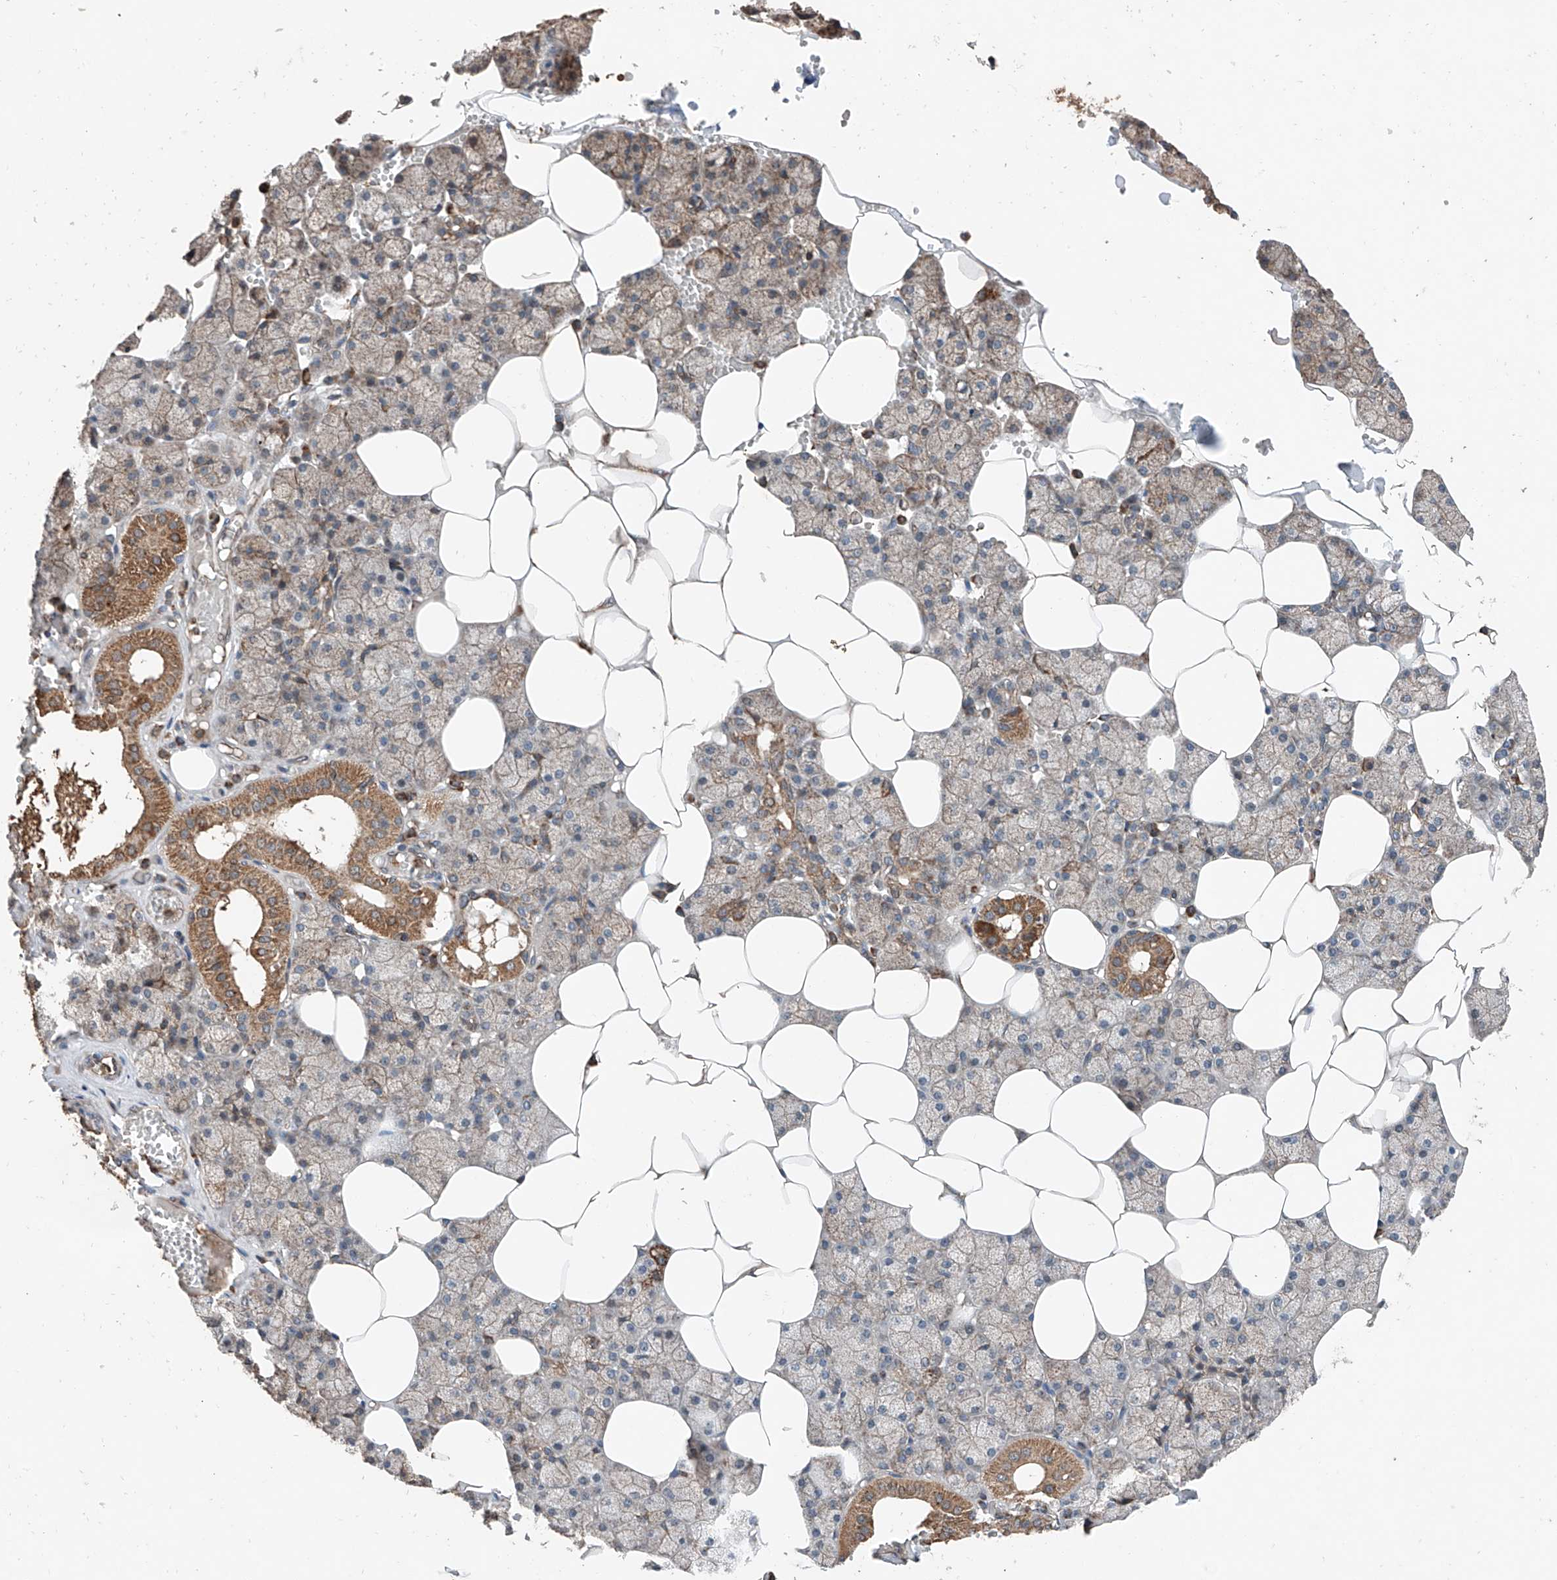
{"staining": {"intensity": "moderate", "quantity": "25%-75%", "location": "cytoplasmic/membranous"}, "tissue": "salivary gland", "cell_type": "Glandular cells", "image_type": "normal", "snomed": [{"axis": "morphology", "description": "Normal tissue, NOS"}, {"axis": "topography", "description": "Salivary gland"}], "caption": "About 25%-75% of glandular cells in unremarkable human salivary gland exhibit moderate cytoplasmic/membranous protein positivity as visualized by brown immunohistochemical staining.", "gene": "AP4B1", "patient": {"sex": "male", "age": 62}}